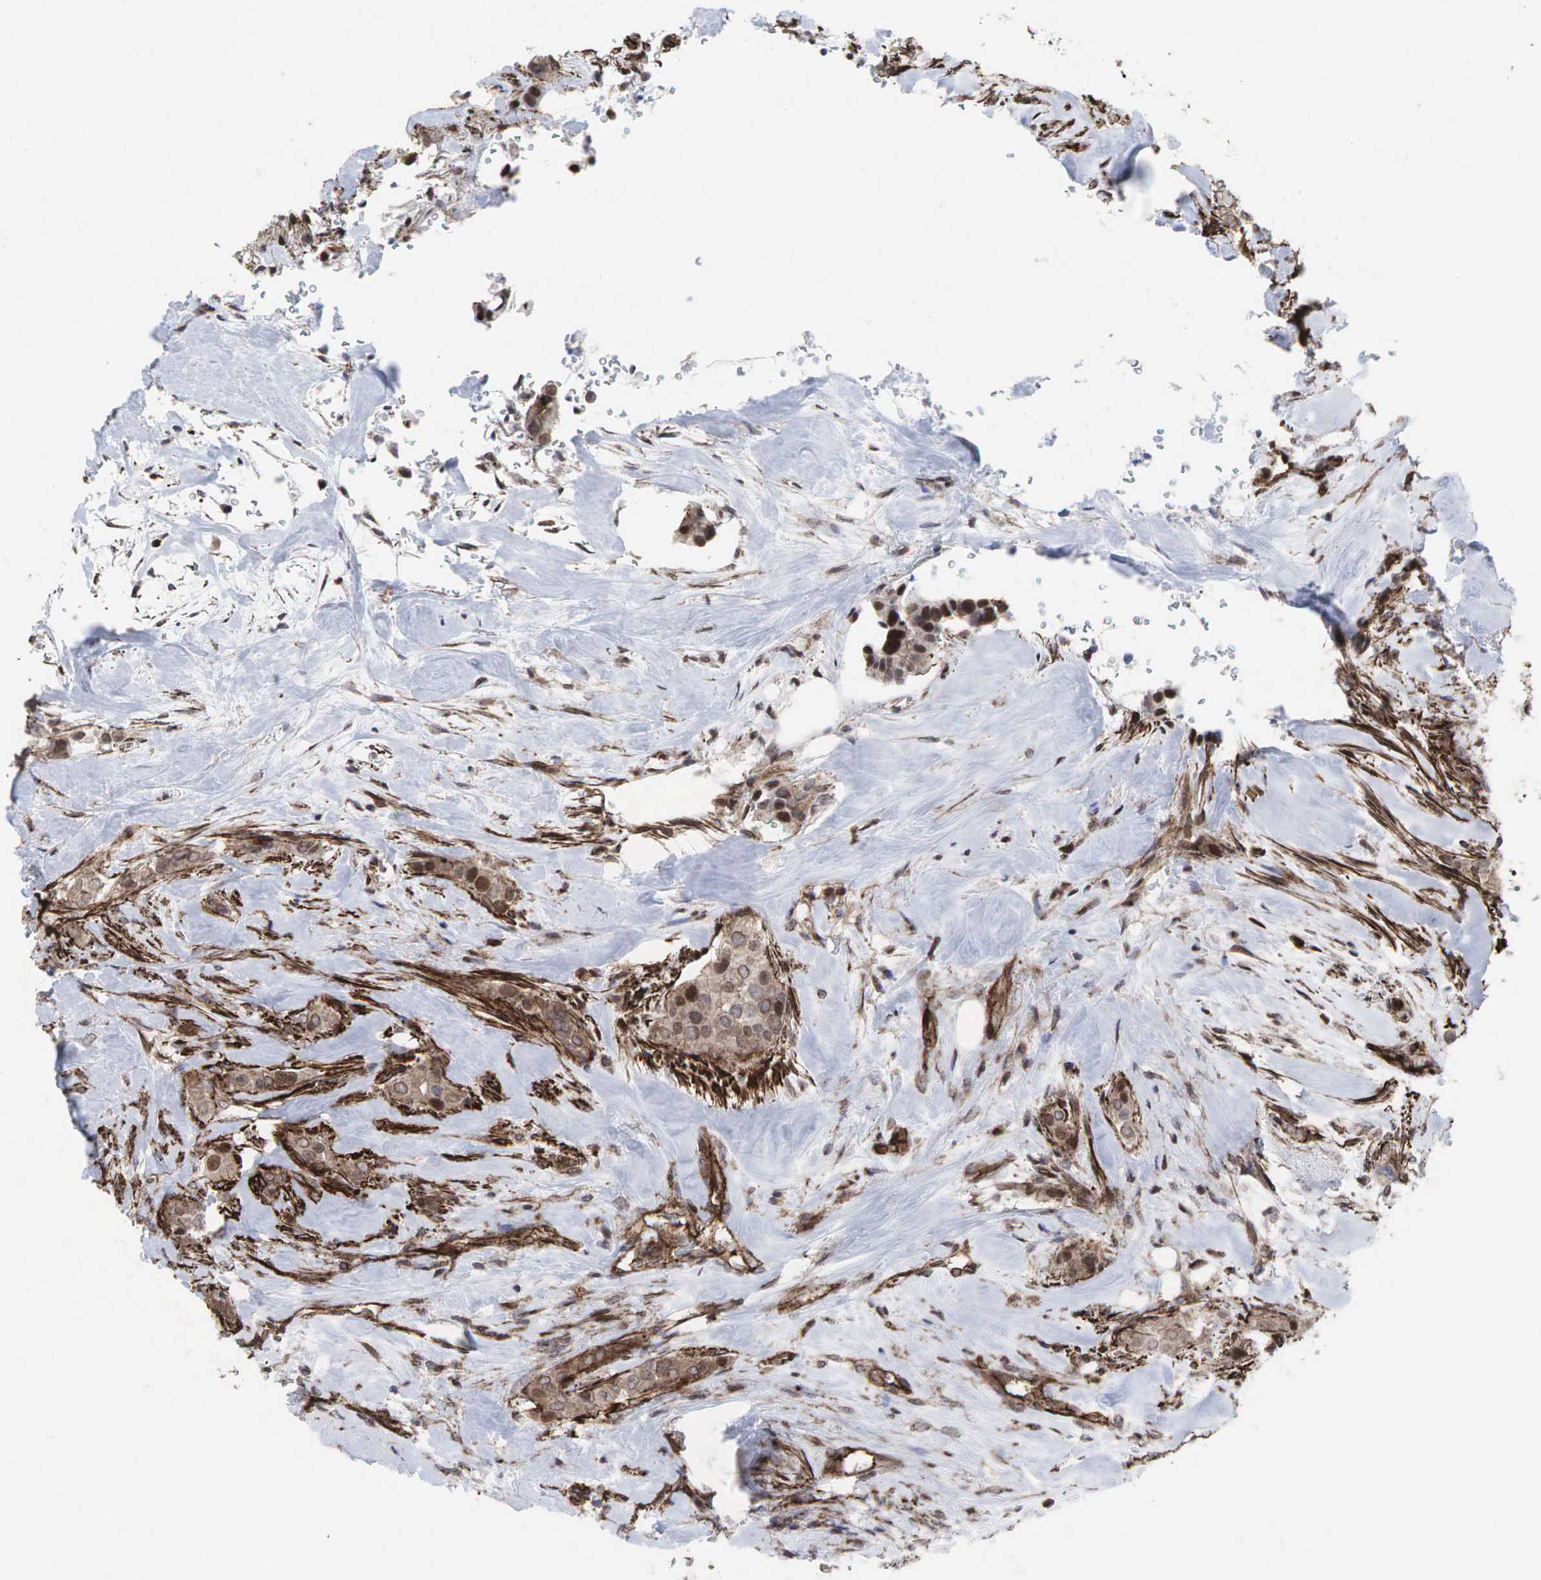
{"staining": {"intensity": "moderate", "quantity": ">75%", "location": "cytoplasmic/membranous,nuclear"}, "tissue": "breast cancer", "cell_type": "Tumor cells", "image_type": "cancer", "snomed": [{"axis": "morphology", "description": "Duct carcinoma"}, {"axis": "topography", "description": "Breast"}], "caption": "This image displays immunohistochemistry staining of human breast cancer, with medium moderate cytoplasmic/membranous and nuclear staining in approximately >75% of tumor cells.", "gene": "GPRASP1", "patient": {"sex": "female", "age": 45}}